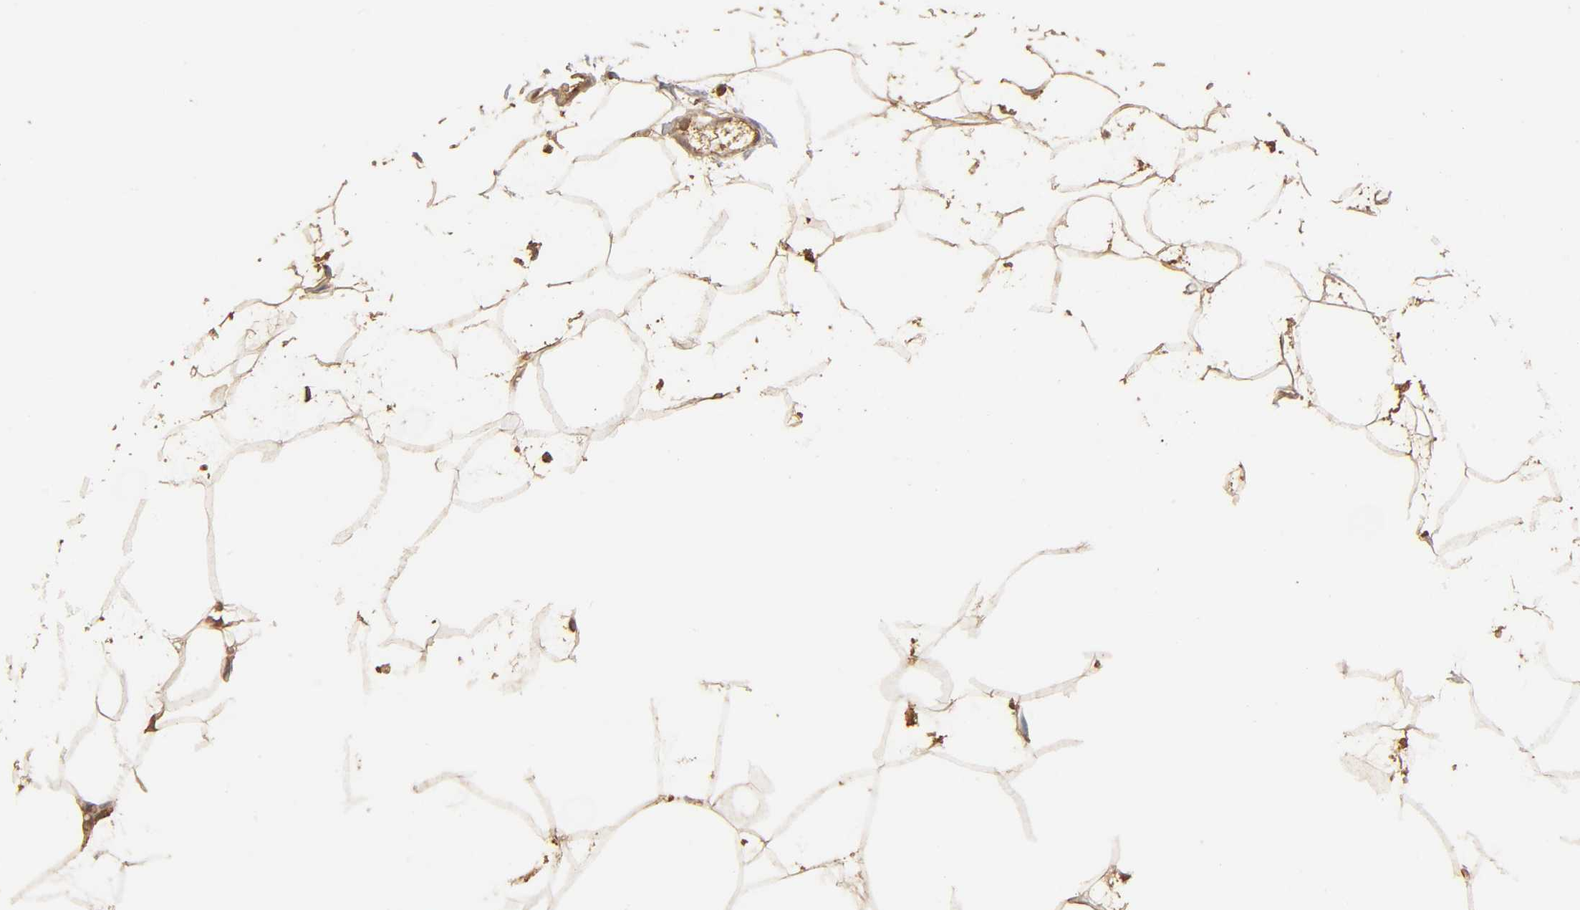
{"staining": {"intensity": "strong", "quantity": ">75%", "location": "cytoplasmic/membranous"}, "tissue": "adipose tissue", "cell_type": "Adipocytes", "image_type": "normal", "snomed": [{"axis": "morphology", "description": "Normal tissue, NOS"}, {"axis": "morphology", "description": "Duct carcinoma"}, {"axis": "topography", "description": "Breast"}, {"axis": "topography", "description": "Adipose tissue"}], "caption": "Immunohistochemical staining of benign human adipose tissue displays strong cytoplasmic/membranous protein positivity in about >75% of adipocytes.", "gene": "EIF4G2", "patient": {"sex": "female", "age": 37}}